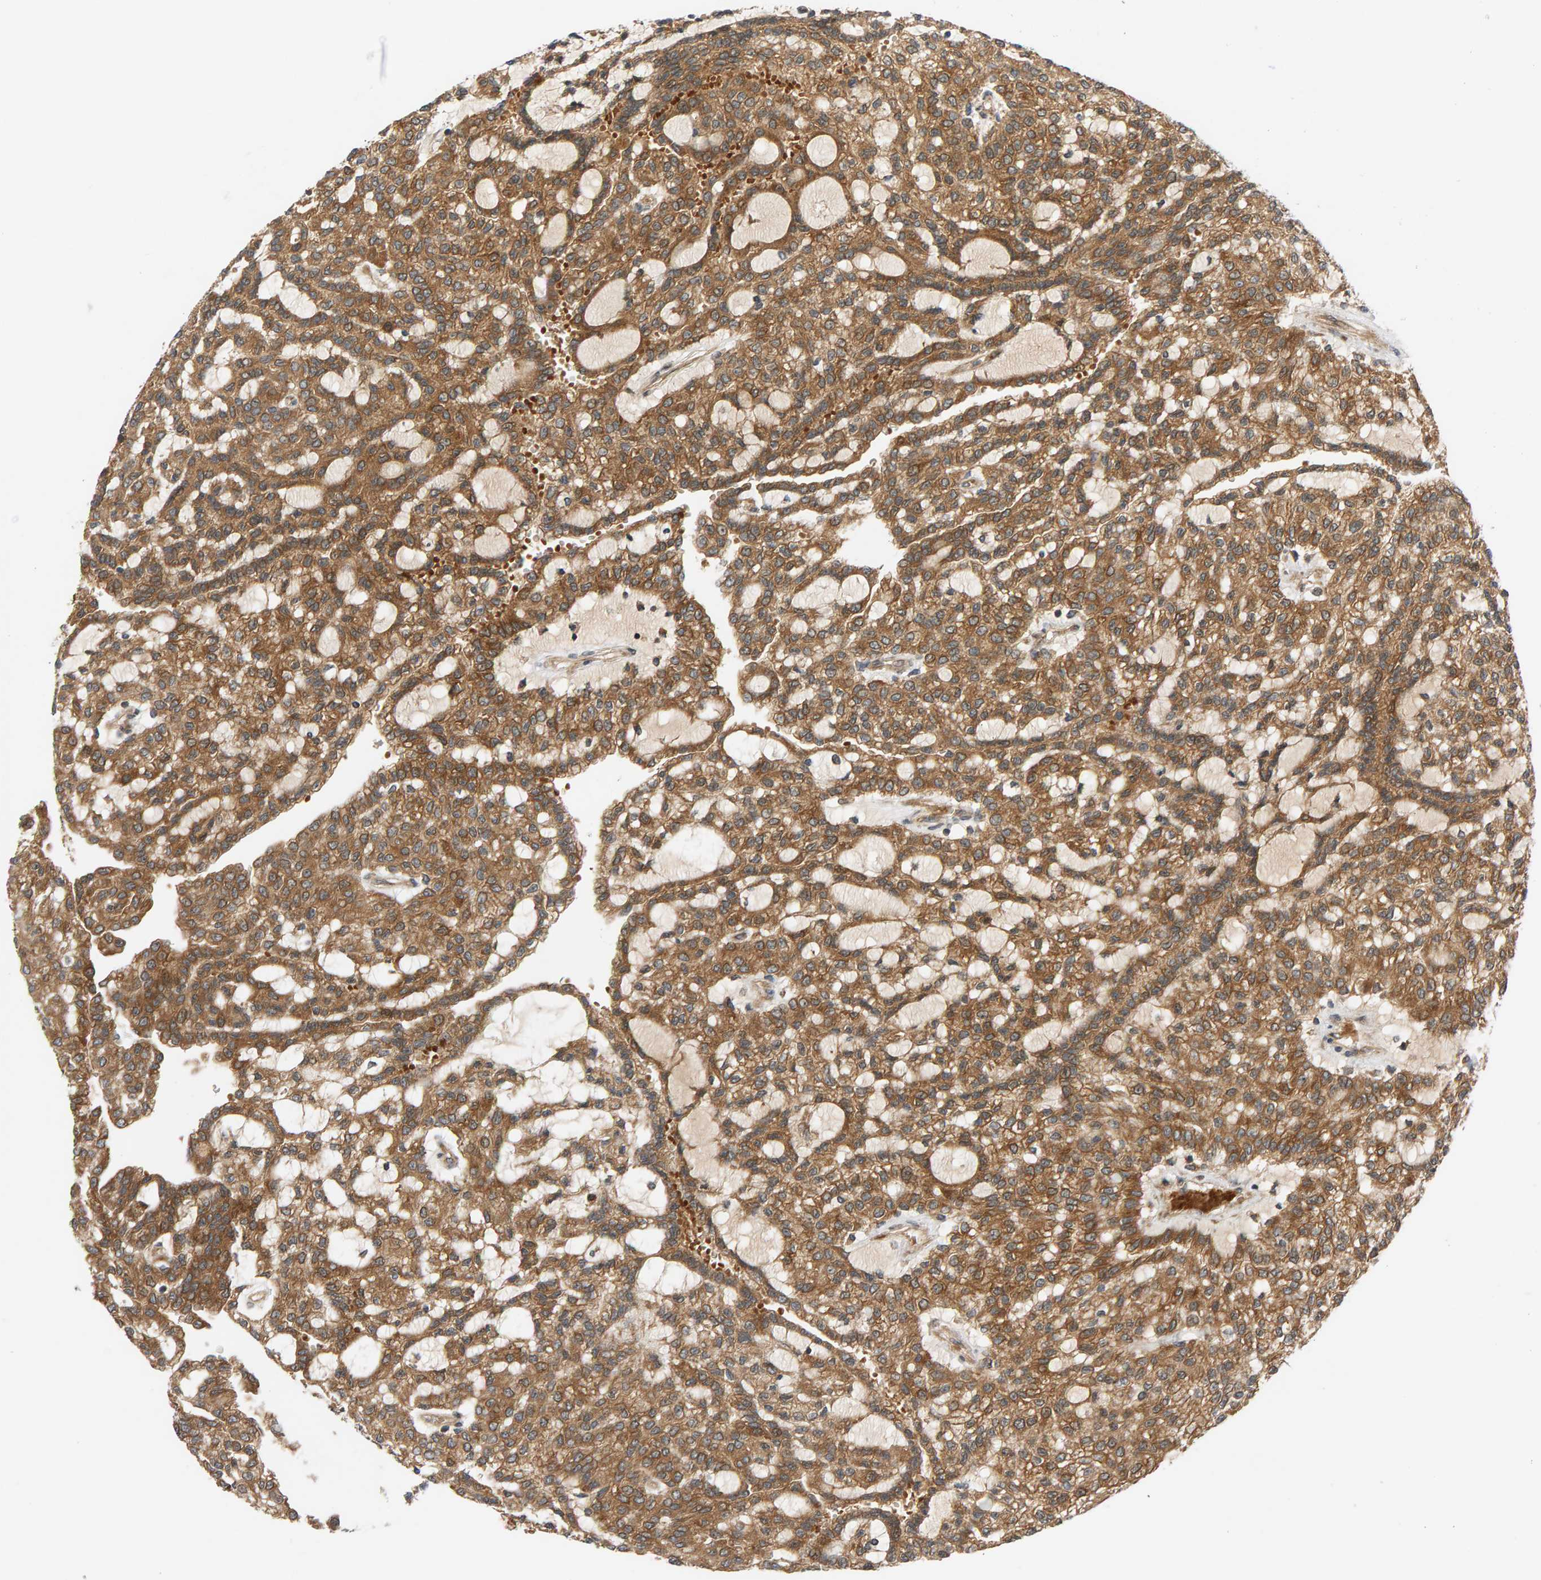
{"staining": {"intensity": "moderate", "quantity": ">75%", "location": "cytoplasmic/membranous"}, "tissue": "renal cancer", "cell_type": "Tumor cells", "image_type": "cancer", "snomed": [{"axis": "morphology", "description": "Adenocarcinoma, NOS"}, {"axis": "topography", "description": "Kidney"}], "caption": "DAB (3,3'-diaminobenzidine) immunohistochemical staining of human renal cancer displays moderate cytoplasmic/membranous protein staining in approximately >75% of tumor cells. (brown staining indicates protein expression, while blue staining denotes nuclei).", "gene": "BAHCC1", "patient": {"sex": "male", "age": 63}}